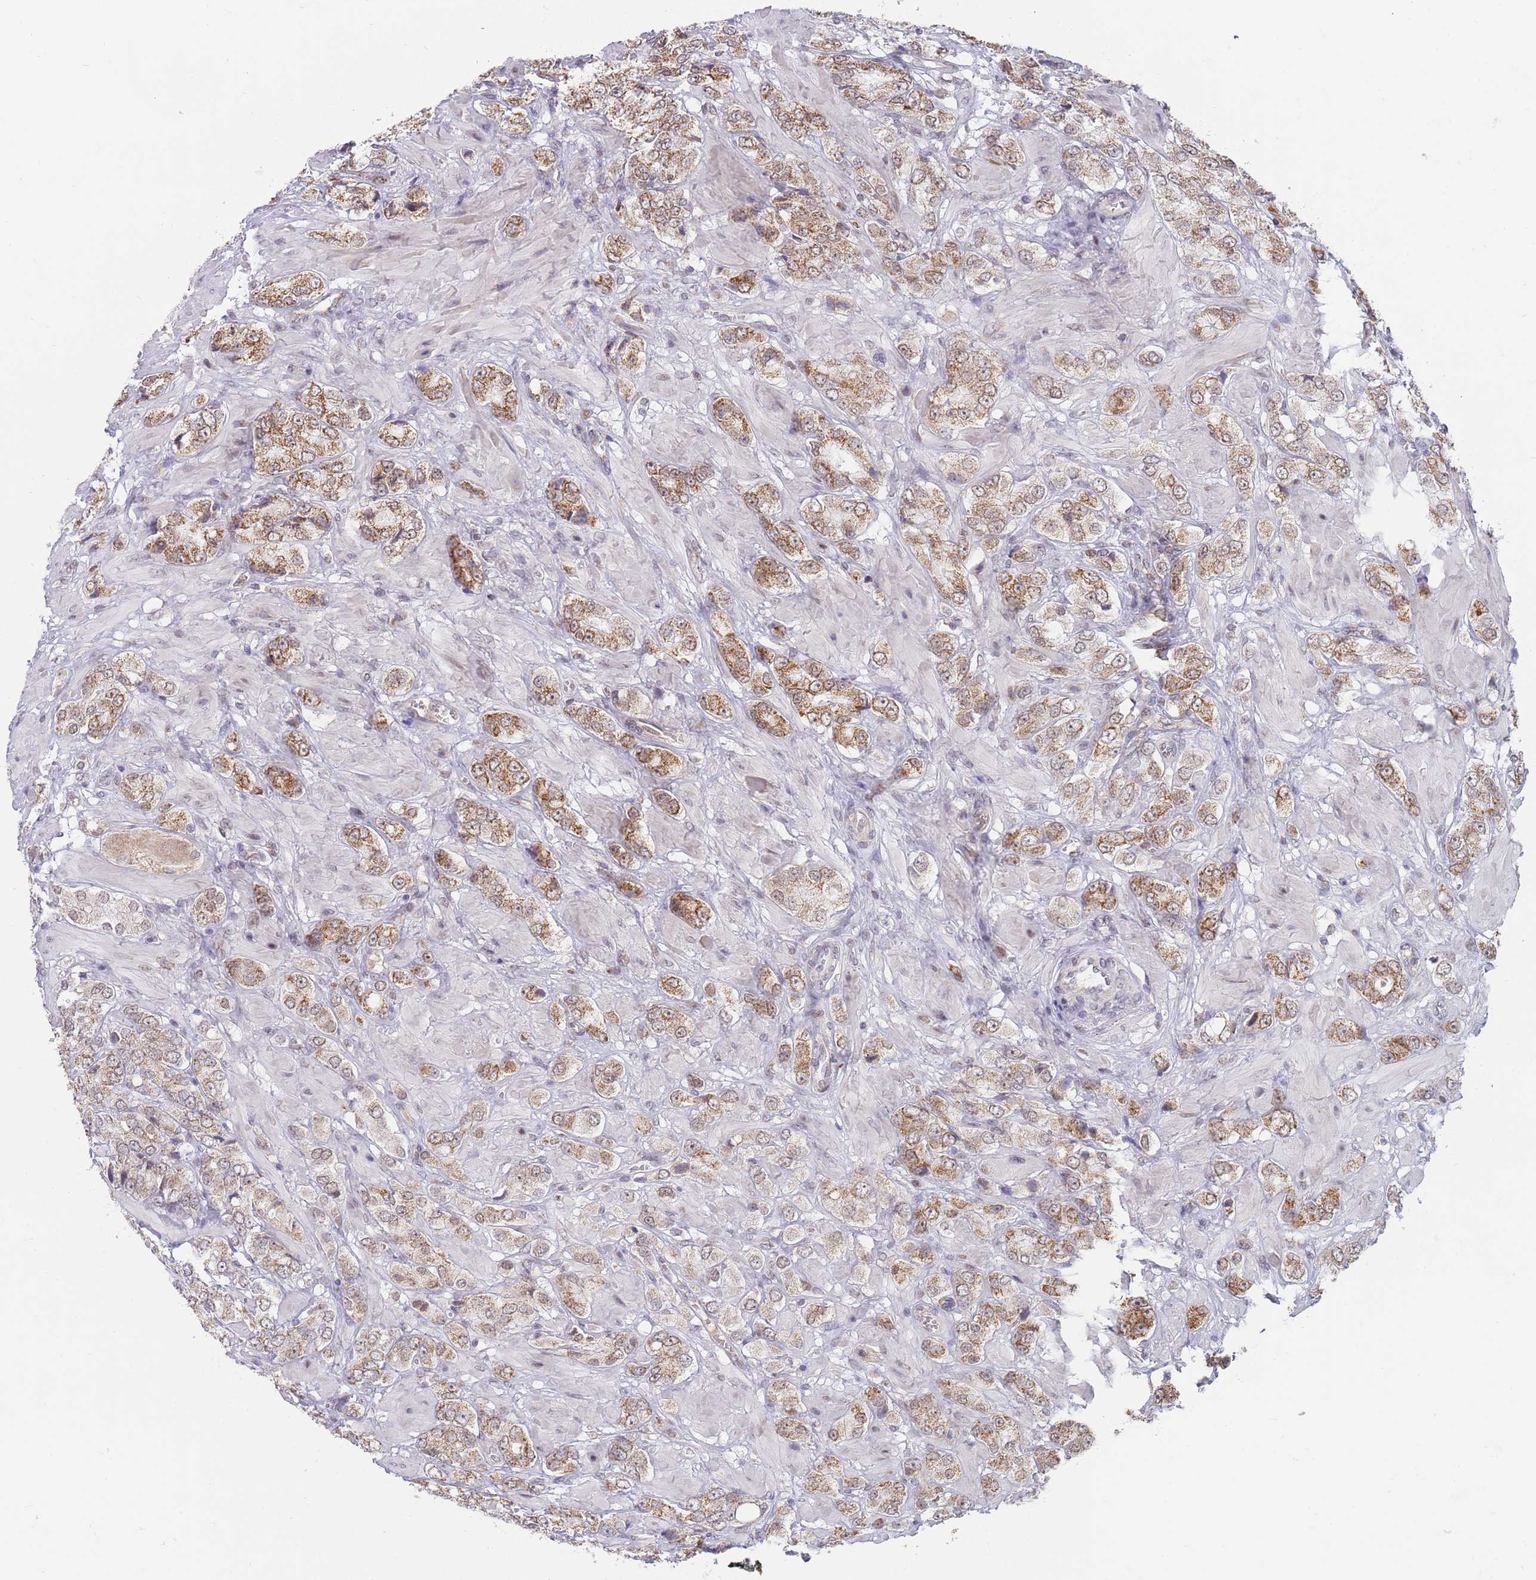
{"staining": {"intensity": "moderate", "quantity": ">75%", "location": "cytoplasmic/membranous"}, "tissue": "prostate cancer", "cell_type": "Tumor cells", "image_type": "cancer", "snomed": [{"axis": "morphology", "description": "Adenocarcinoma, High grade"}, {"axis": "topography", "description": "Prostate and seminal vesicle, NOS"}], "caption": "High-power microscopy captured an IHC image of prostate high-grade adenocarcinoma, revealing moderate cytoplasmic/membranous expression in approximately >75% of tumor cells. (Stains: DAB (3,3'-diaminobenzidine) in brown, nuclei in blue, Microscopy: brightfield microscopy at high magnification).", "gene": "TIMM13", "patient": {"sex": "male", "age": 64}}